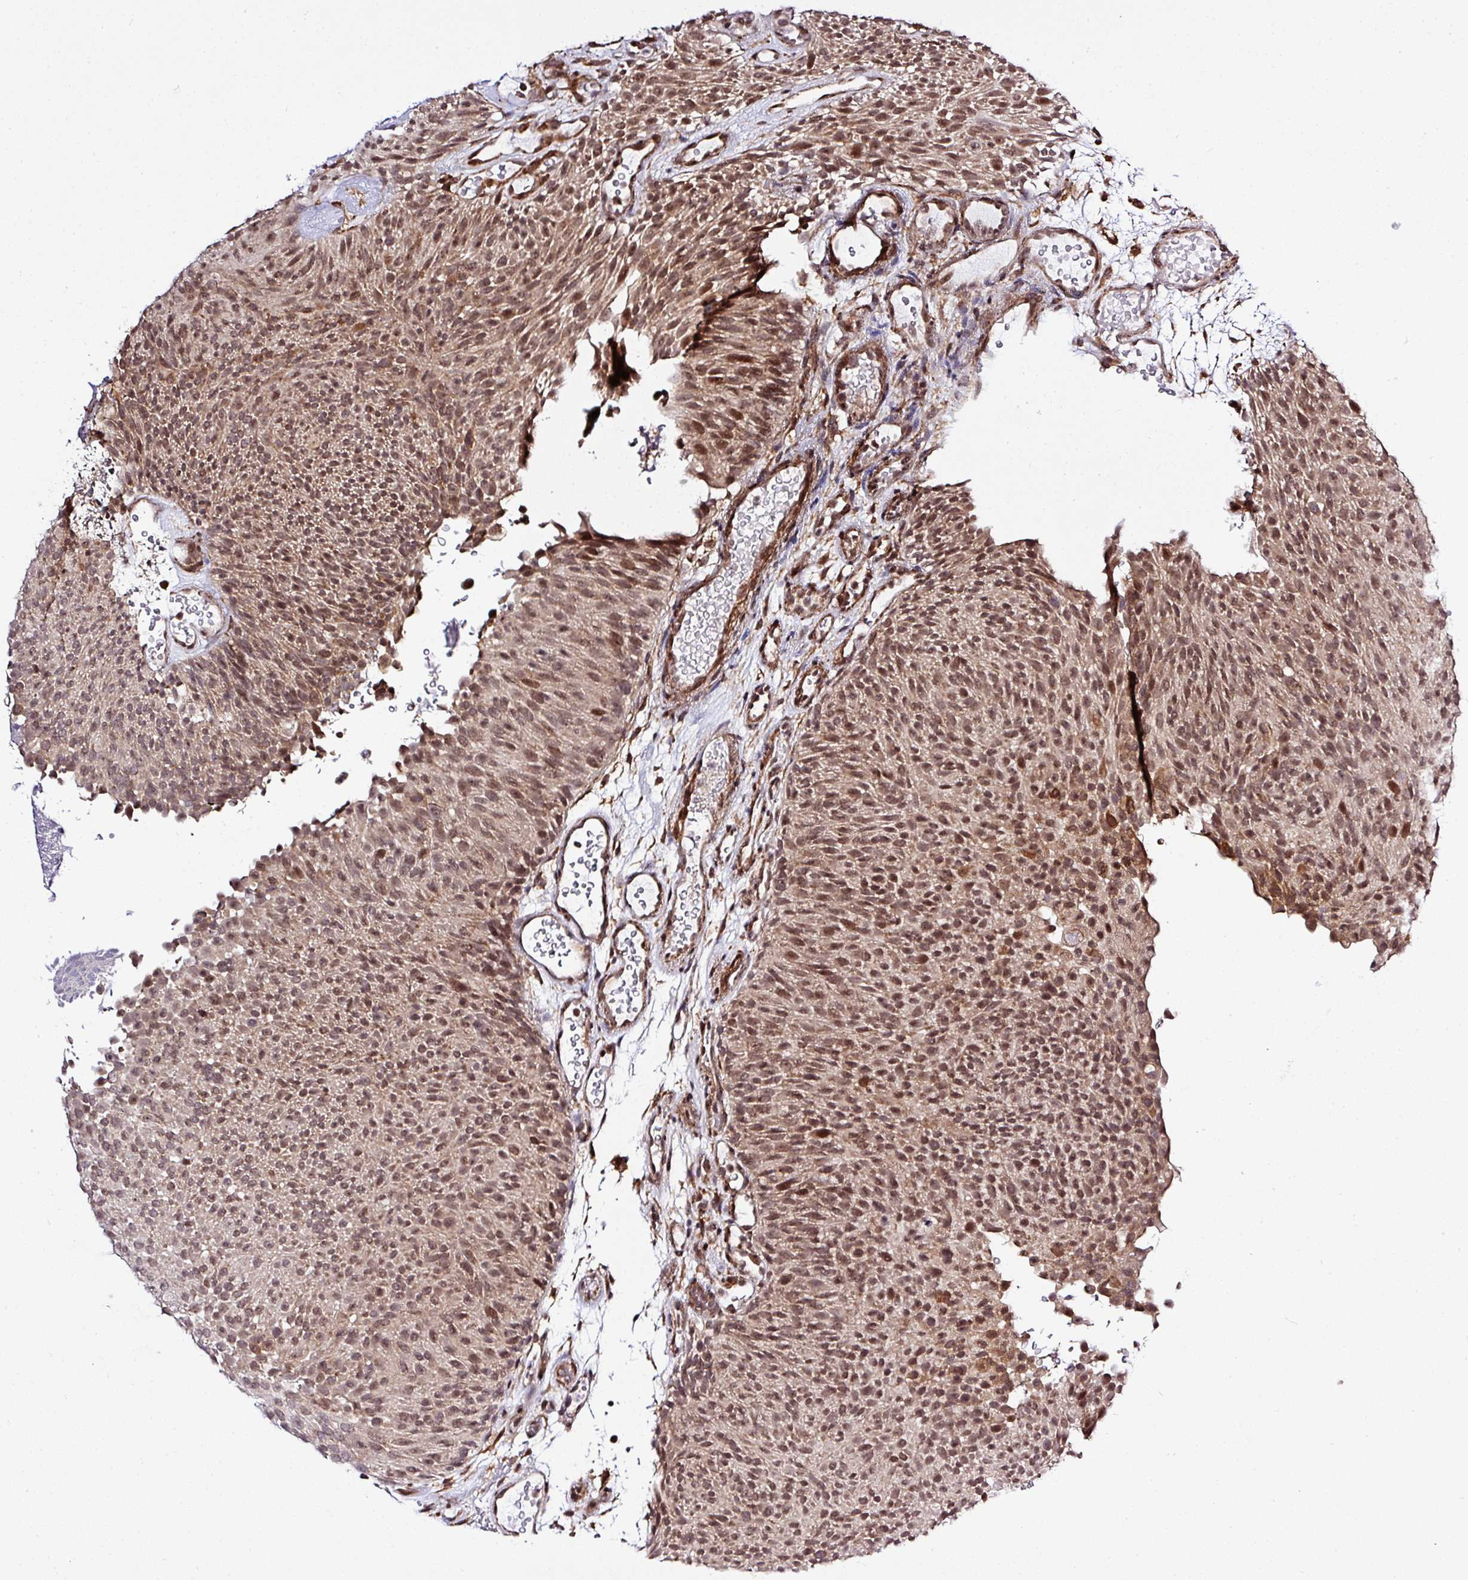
{"staining": {"intensity": "moderate", "quantity": ">75%", "location": "cytoplasmic/membranous,nuclear"}, "tissue": "urothelial cancer", "cell_type": "Tumor cells", "image_type": "cancer", "snomed": [{"axis": "morphology", "description": "Urothelial carcinoma, Low grade"}, {"axis": "topography", "description": "Urinary bladder"}], "caption": "Protein expression analysis of urothelial cancer reveals moderate cytoplasmic/membranous and nuclear staining in about >75% of tumor cells. The protein is shown in brown color, while the nuclei are stained blue.", "gene": "FAM153A", "patient": {"sex": "male", "age": 78}}